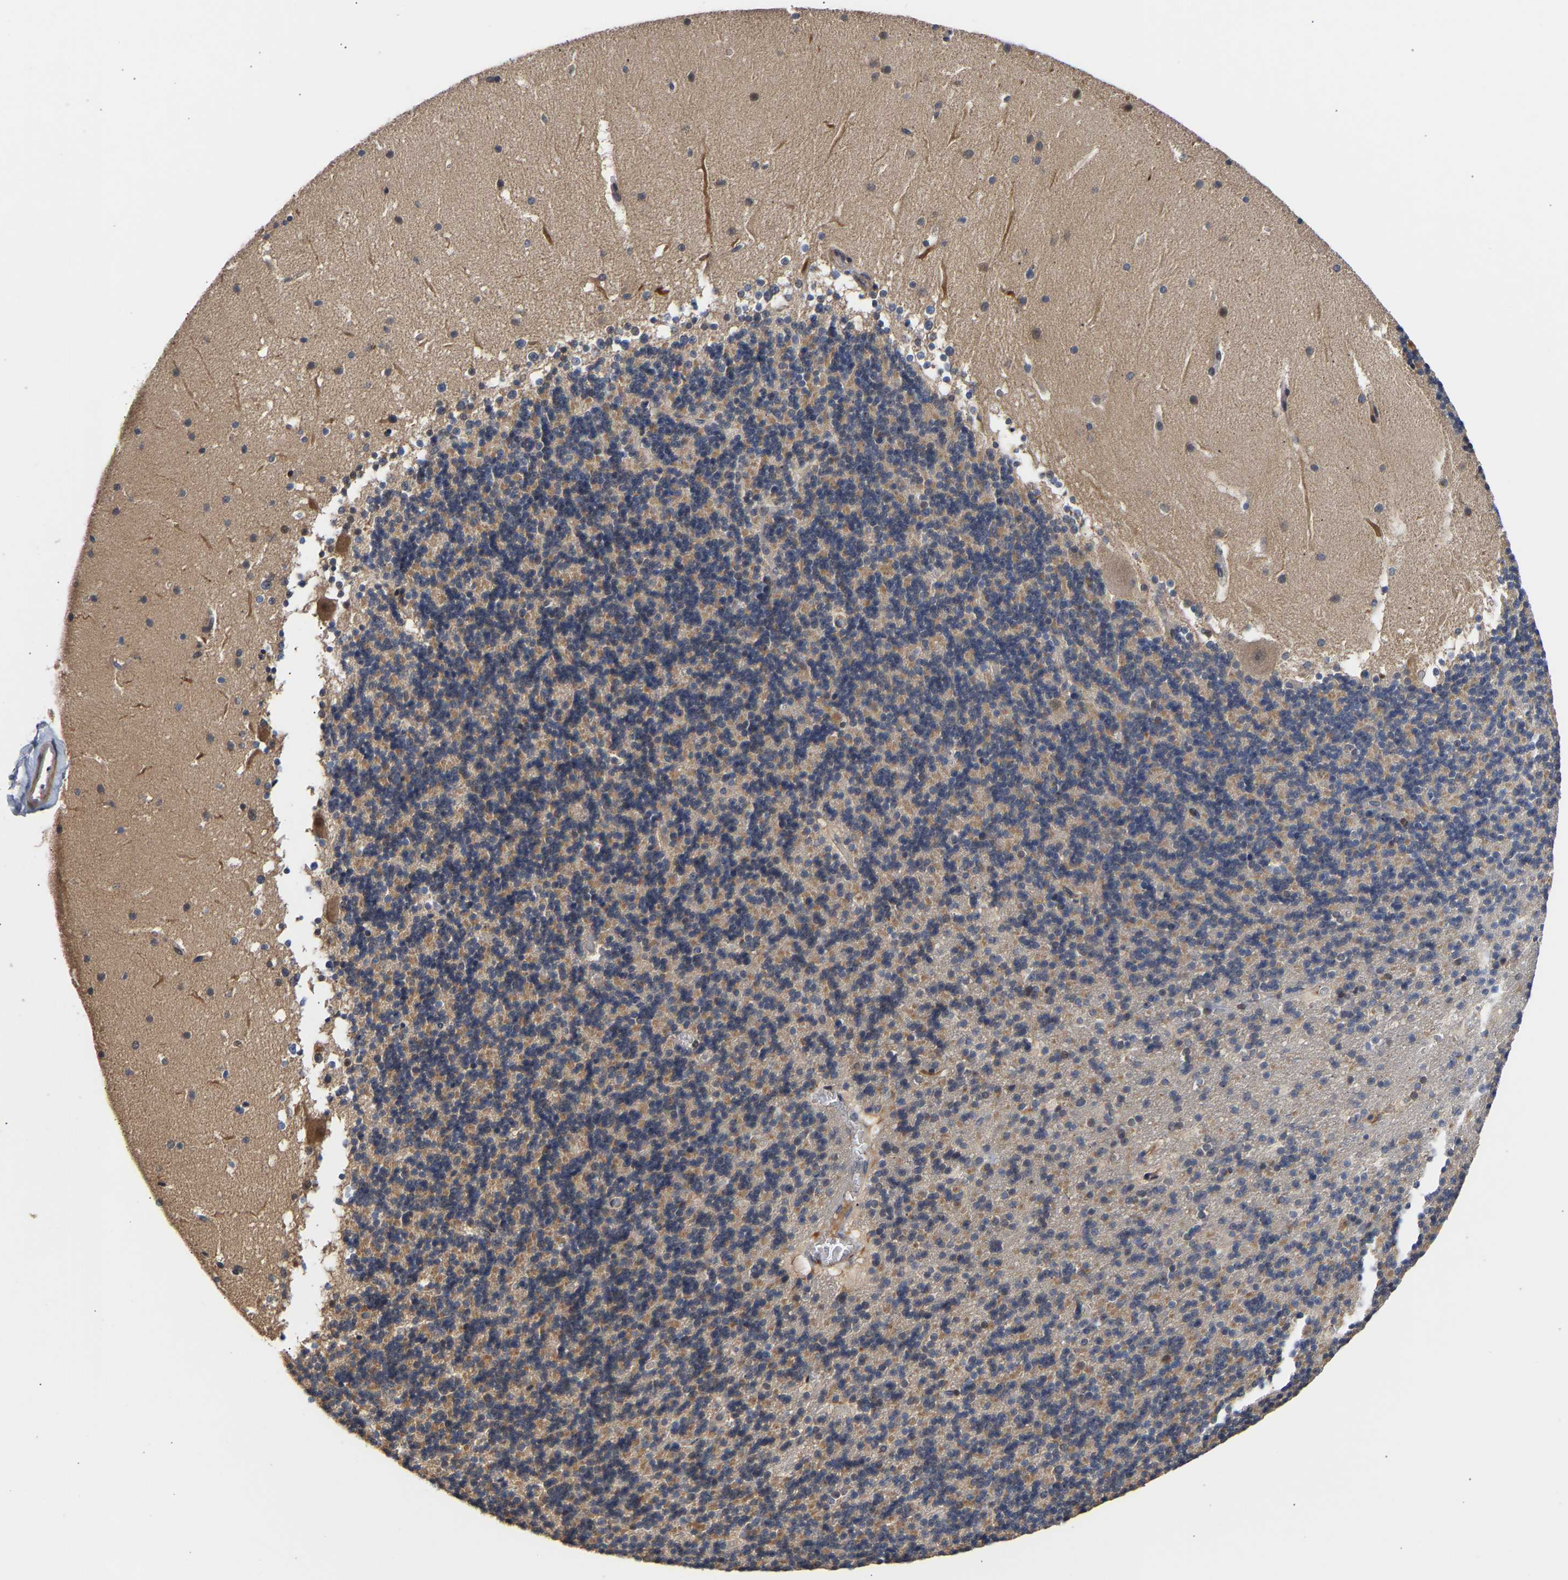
{"staining": {"intensity": "moderate", "quantity": "25%-75%", "location": "cytoplasmic/membranous"}, "tissue": "cerebellum", "cell_type": "Cells in granular layer", "image_type": "normal", "snomed": [{"axis": "morphology", "description": "Normal tissue, NOS"}, {"axis": "topography", "description": "Cerebellum"}], "caption": "Cerebellum stained with IHC shows moderate cytoplasmic/membranous positivity in about 25%-75% of cells in granular layer.", "gene": "KASH5", "patient": {"sex": "male", "age": 45}}